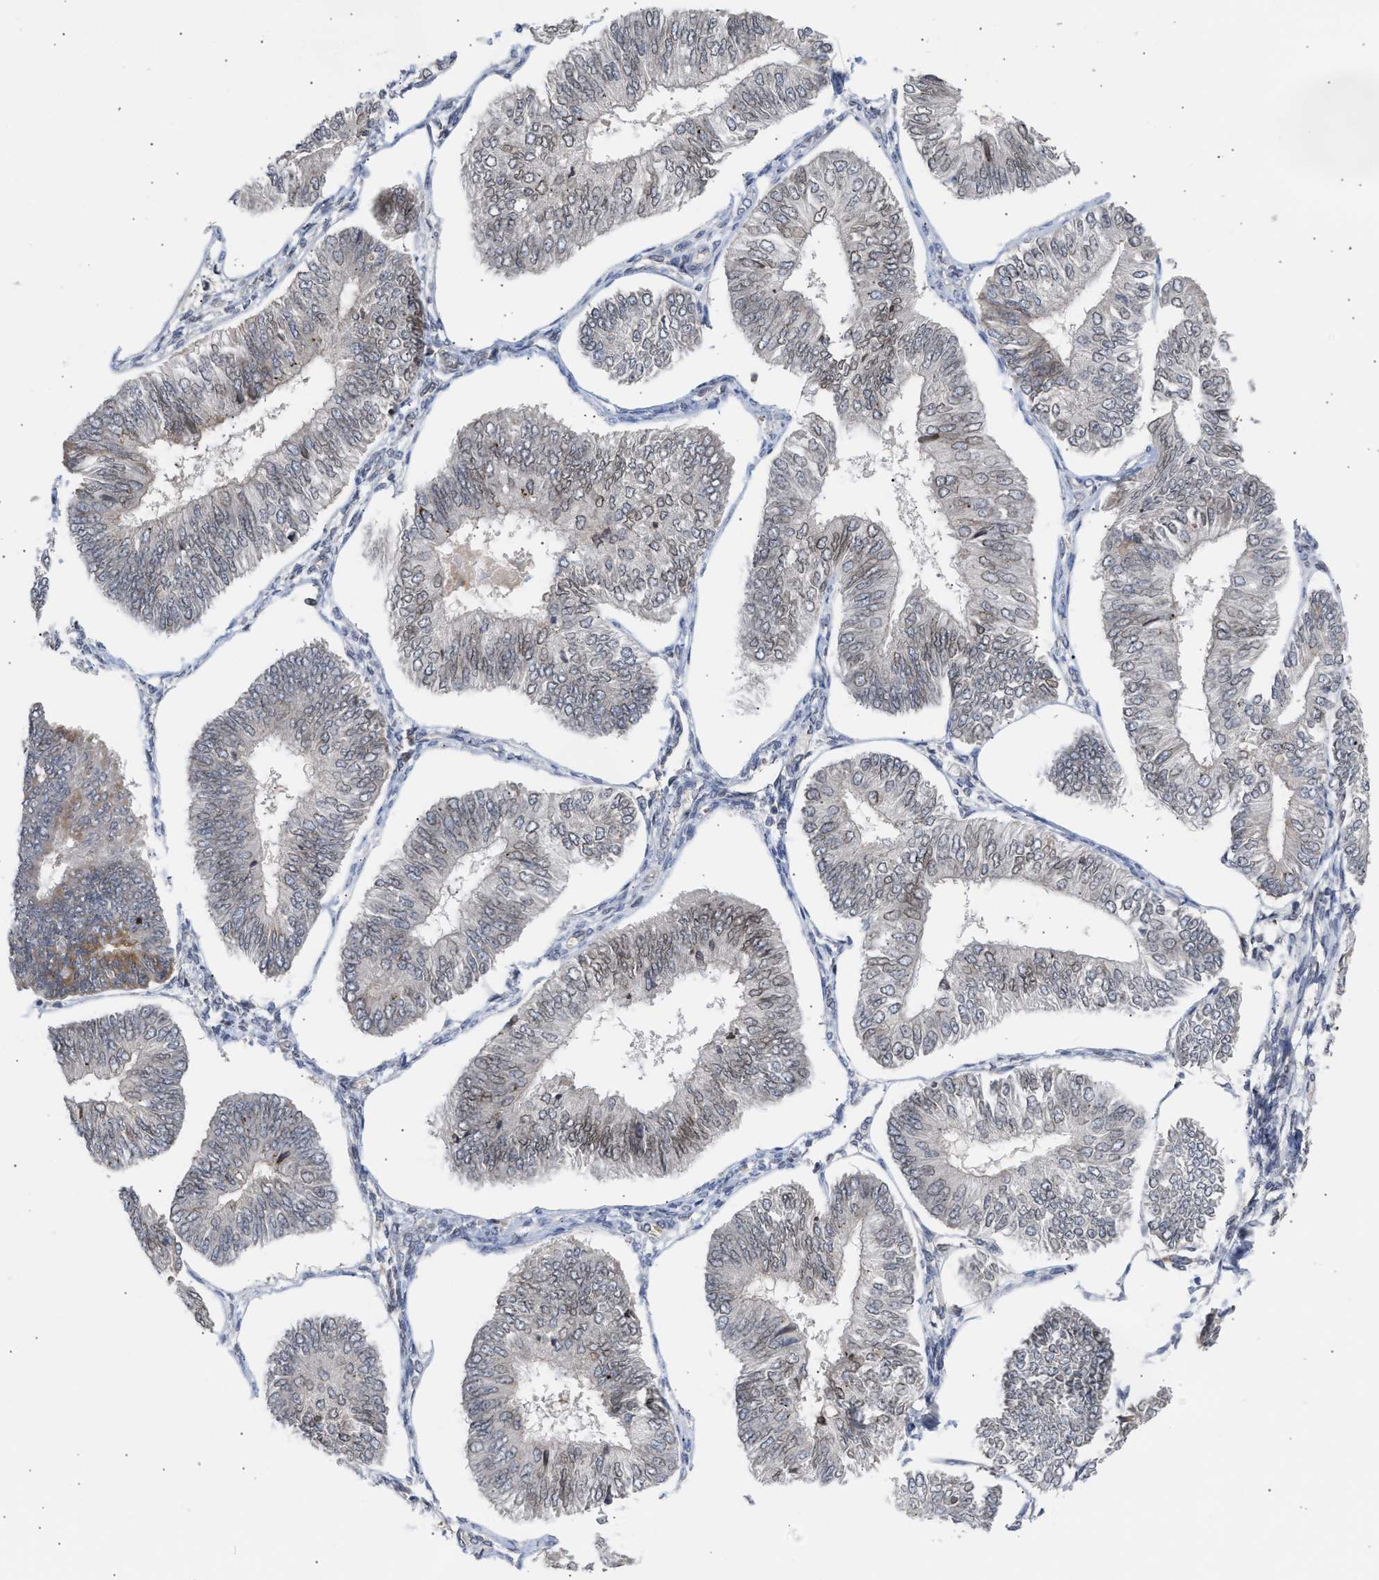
{"staining": {"intensity": "weak", "quantity": "<25%", "location": "nuclear"}, "tissue": "endometrial cancer", "cell_type": "Tumor cells", "image_type": "cancer", "snomed": [{"axis": "morphology", "description": "Adenocarcinoma, NOS"}, {"axis": "topography", "description": "Endometrium"}], "caption": "Tumor cells are negative for brown protein staining in endometrial cancer (adenocarcinoma). Brightfield microscopy of immunohistochemistry stained with DAB (3,3'-diaminobenzidine) (brown) and hematoxylin (blue), captured at high magnification.", "gene": "NUP62", "patient": {"sex": "female", "age": 58}}